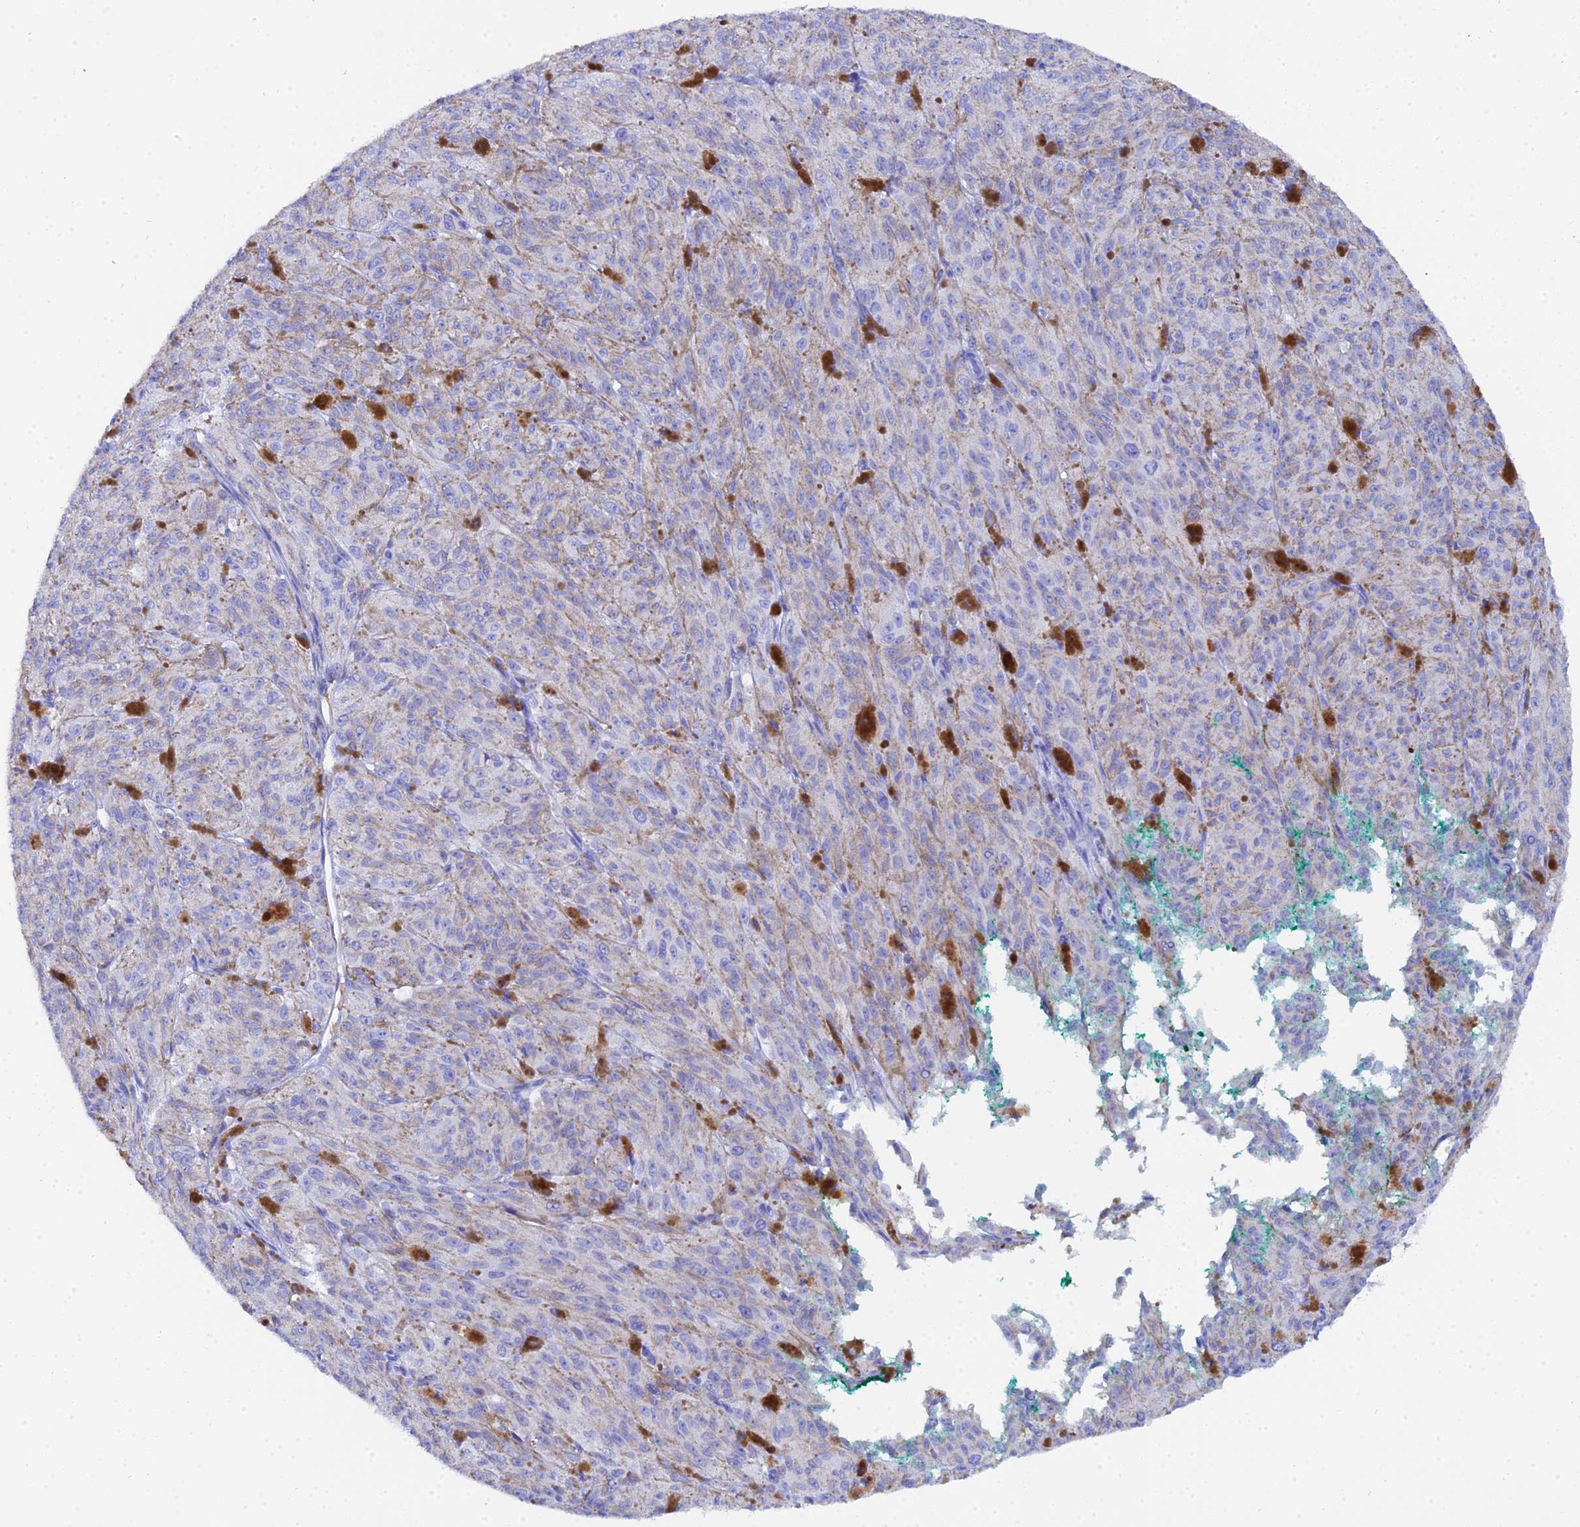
{"staining": {"intensity": "negative", "quantity": "none", "location": "none"}, "tissue": "melanoma", "cell_type": "Tumor cells", "image_type": "cancer", "snomed": [{"axis": "morphology", "description": "Malignant melanoma, NOS"}, {"axis": "topography", "description": "Skin"}], "caption": "IHC of human malignant melanoma reveals no expression in tumor cells. (DAB (3,3'-diaminobenzidine) immunohistochemistry visualized using brightfield microscopy, high magnification).", "gene": "CELA3A", "patient": {"sex": "female", "age": 52}}